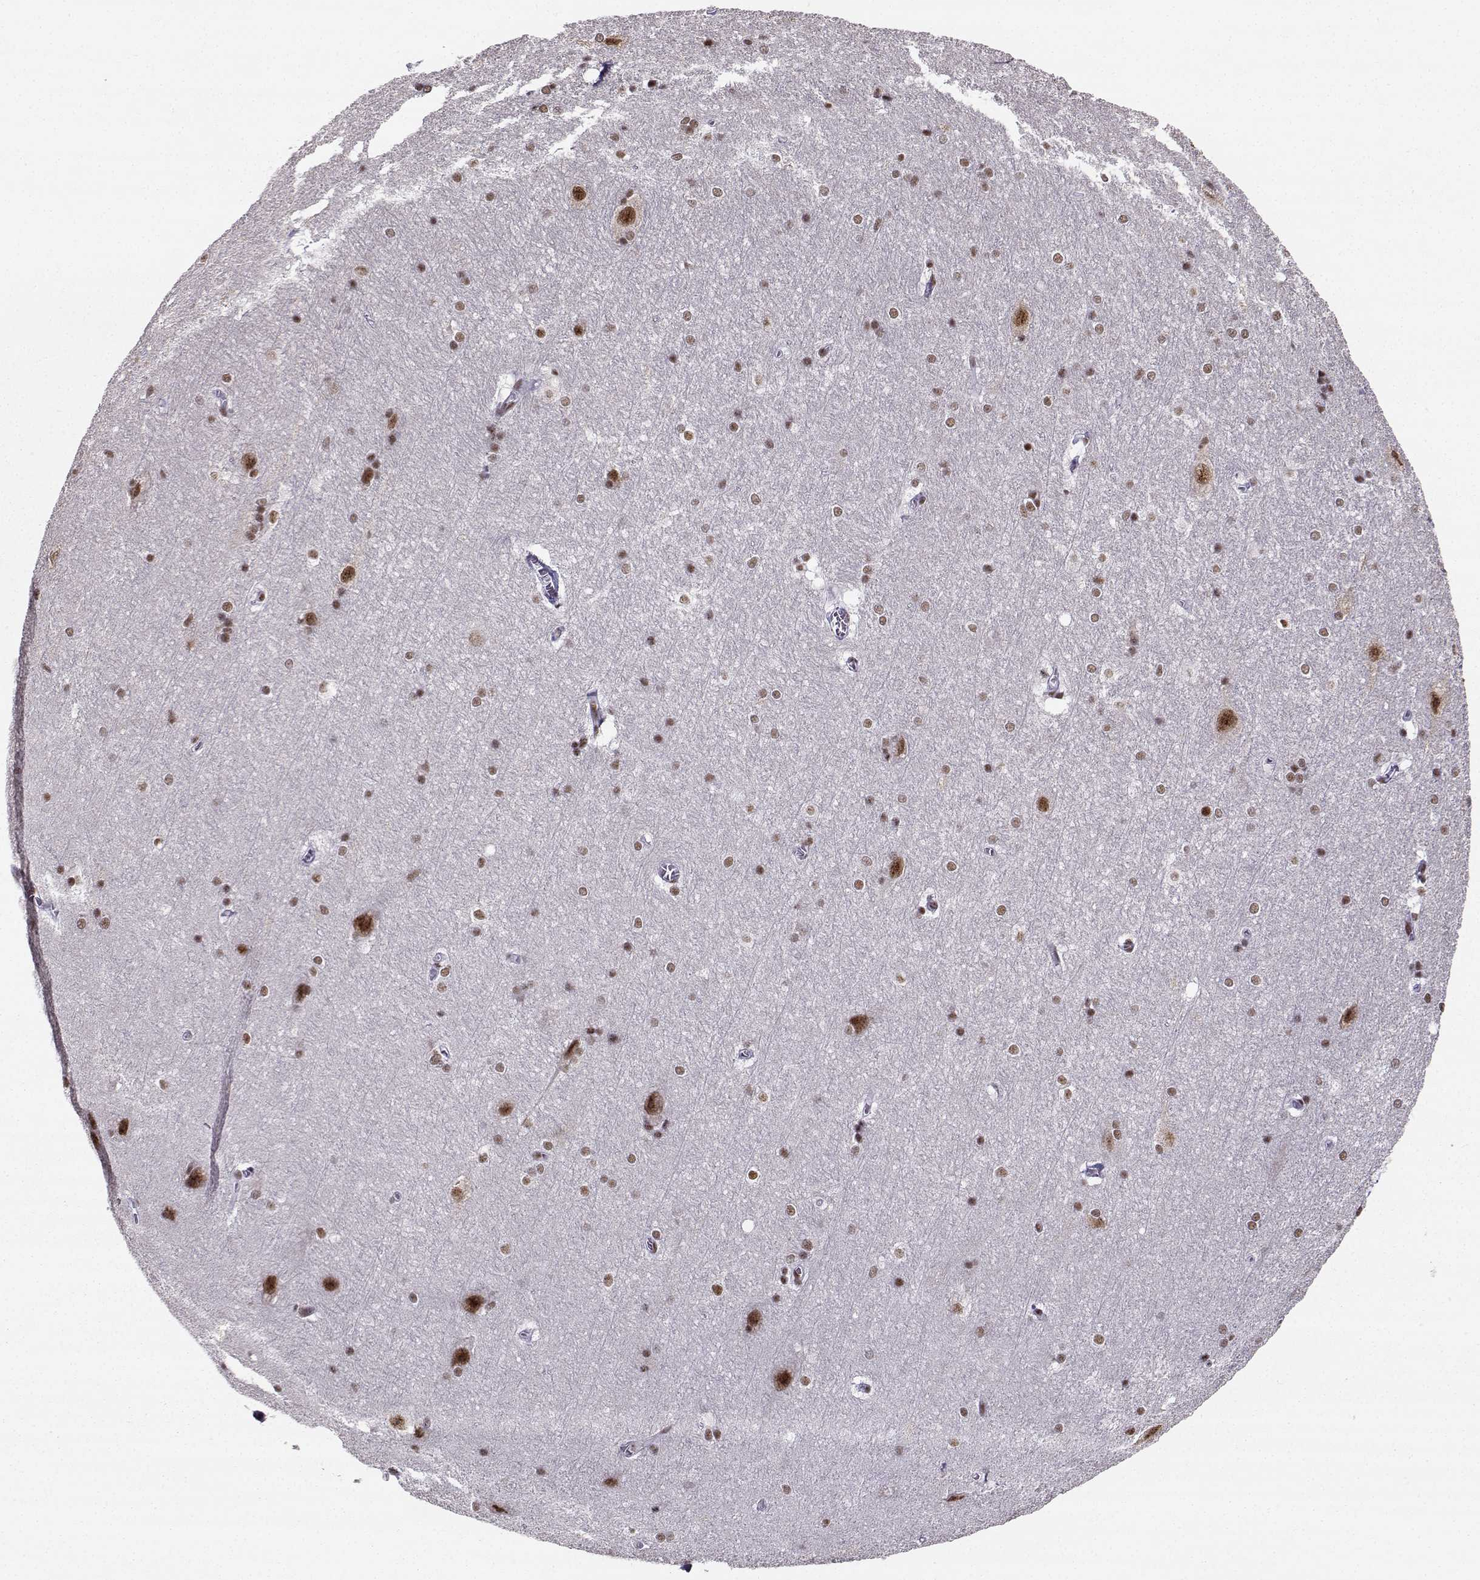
{"staining": {"intensity": "weak", "quantity": "25%-75%", "location": "nuclear"}, "tissue": "hippocampus", "cell_type": "Glial cells", "image_type": "normal", "snomed": [{"axis": "morphology", "description": "Normal tissue, NOS"}, {"axis": "topography", "description": "Cerebral cortex"}, {"axis": "topography", "description": "Hippocampus"}], "caption": "Immunohistochemical staining of benign human hippocampus shows low levels of weak nuclear staining in about 25%-75% of glial cells.", "gene": "SNRPB2", "patient": {"sex": "female", "age": 19}}